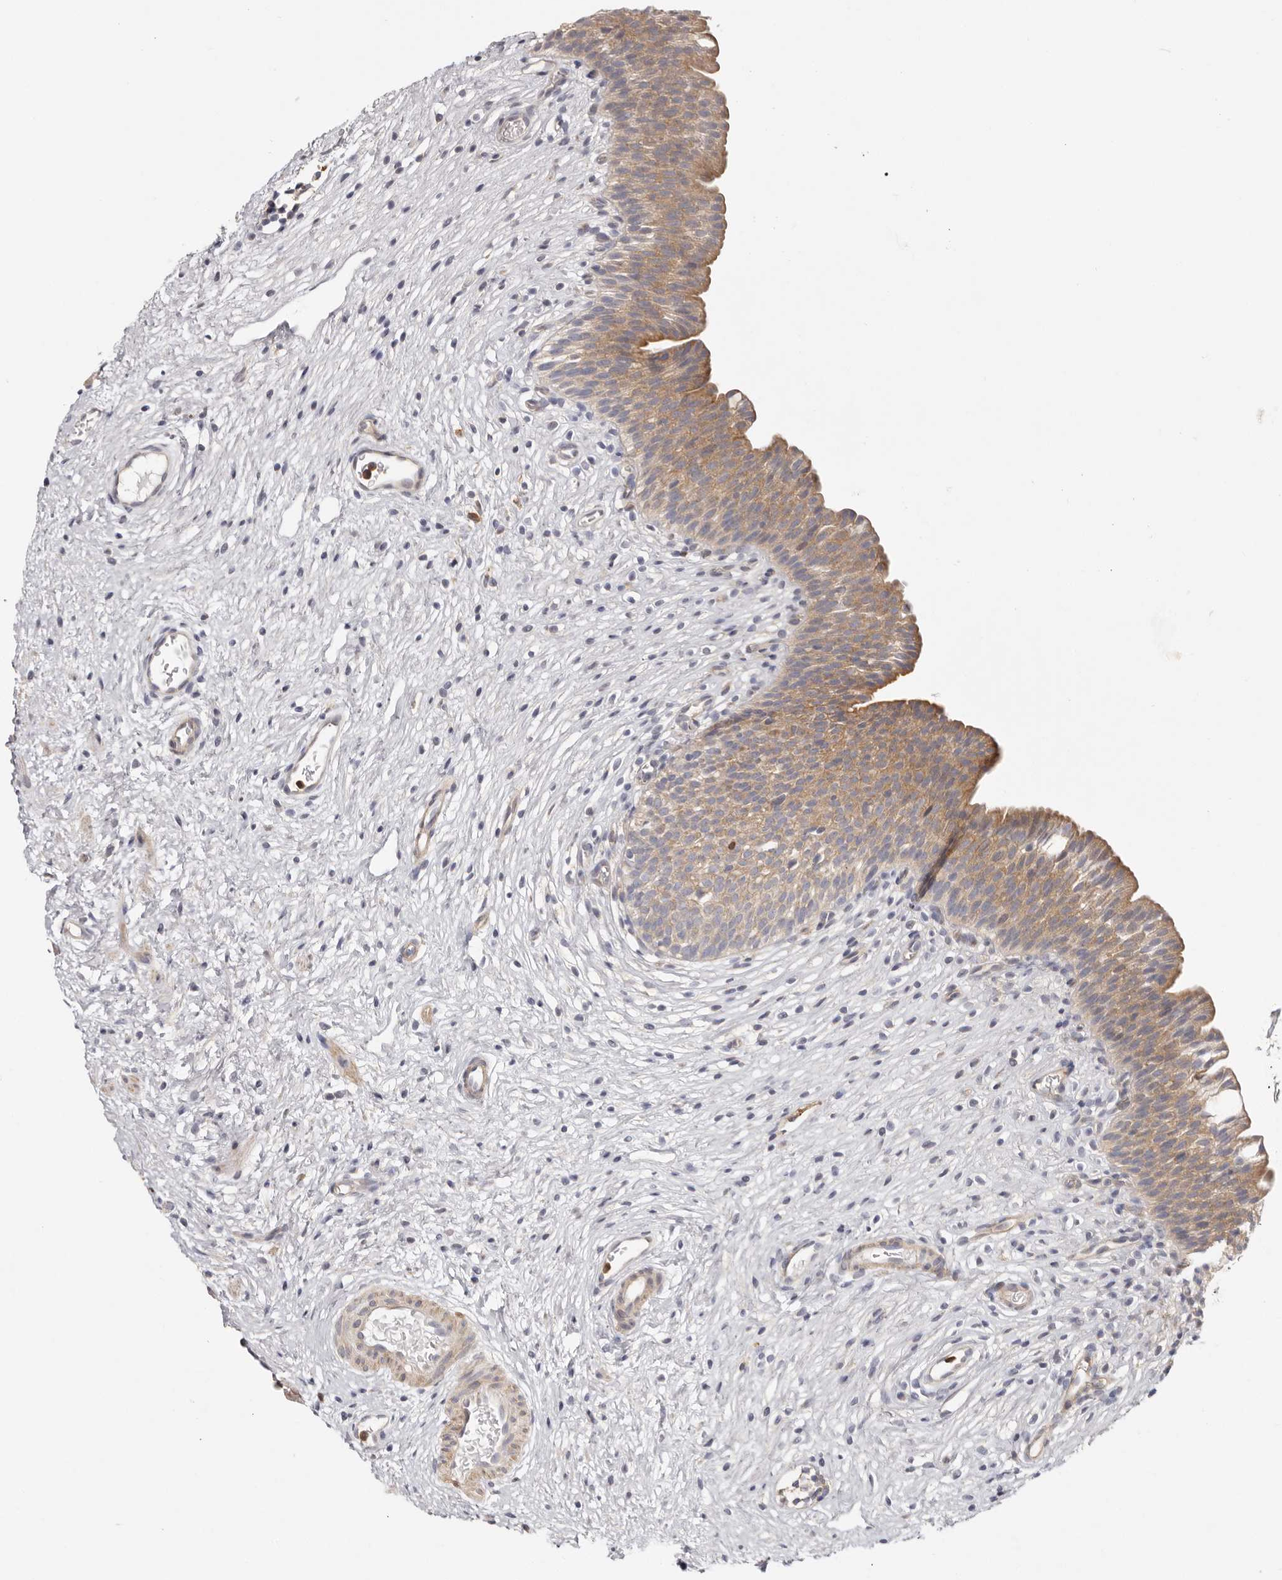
{"staining": {"intensity": "moderate", "quantity": "25%-75%", "location": "cytoplasmic/membranous"}, "tissue": "urinary bladder", "cell_type": "Urothelial cells", "image_type": "normal", "snomed": [{"axis": "morphology", "description": "Normal tissue, NOS"}, {"axis": "topography", "description": "Urinary bladder"}], "caption": "Immunohistochemistry (IHC) image of unremarkable urinary bladder: urinary bladder stained using immunohistochemistry (IHC) reveals medium levels of moderate protein expression localized specifically in the cytoplasmic/membranous of urothelial cells, appearing as a cytoplasmic/membranous brown color.", "gene": "MSRB2", "patient": {"sex": "male", "age": 1}}